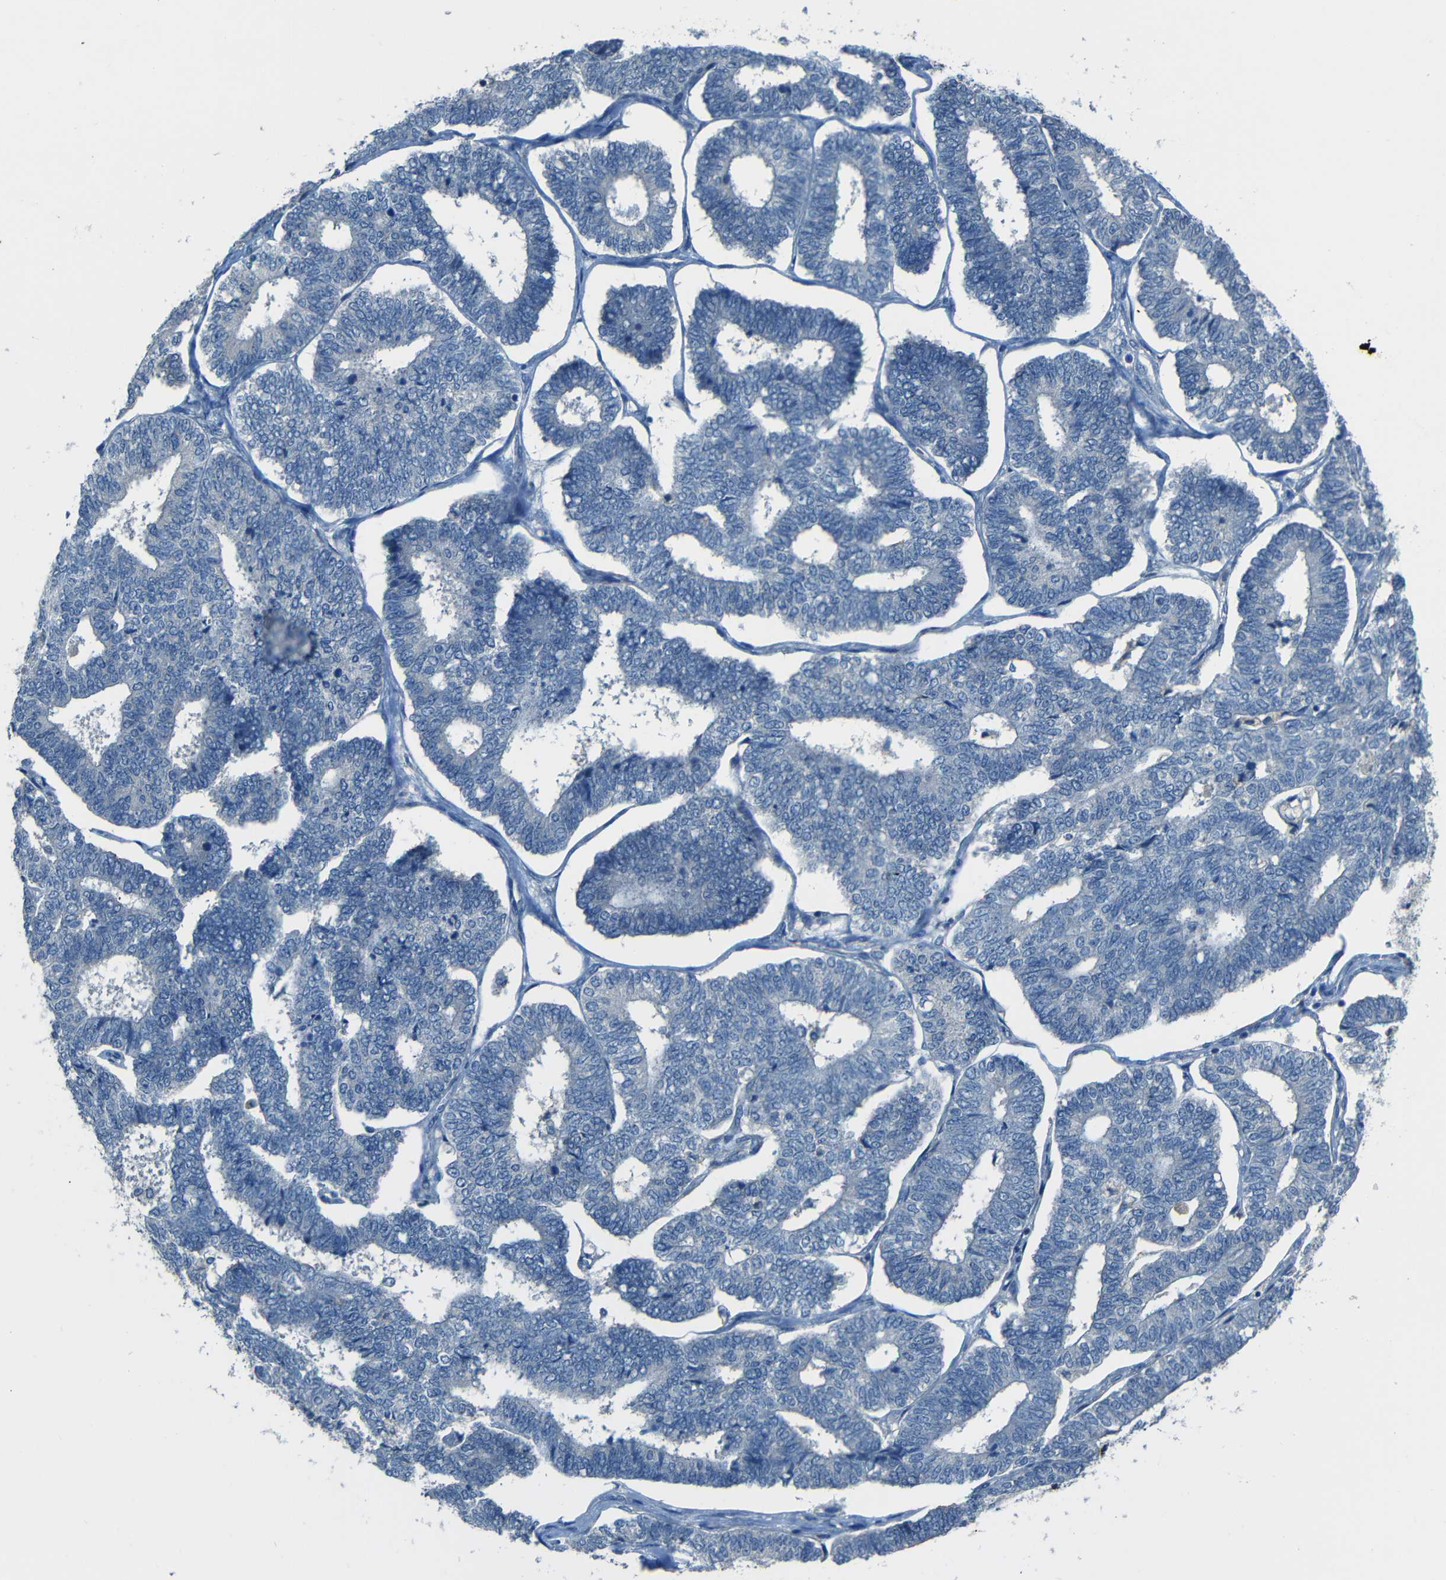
{"staining": {"intensity": "negative", "quantity": "none", "location": "none"}, "tissue": "endometrial cancer", "cell_type": "Tumor cells", "image_type": "cancer", "snomed": [{"axis": "morphology", "description": "Adenocarcinoma, NOS"}, {"axis": "topography", "description": "Endometrium"}], "caption": "There is no significant positivity in tumor cells of endometrial cancer. (DAB (3,3'-diaminobenzidine) IHC visualized using brightfield microscopy, high magnification).", "gene": "SLA", "patient": {"sex": "female", "age": 70}}